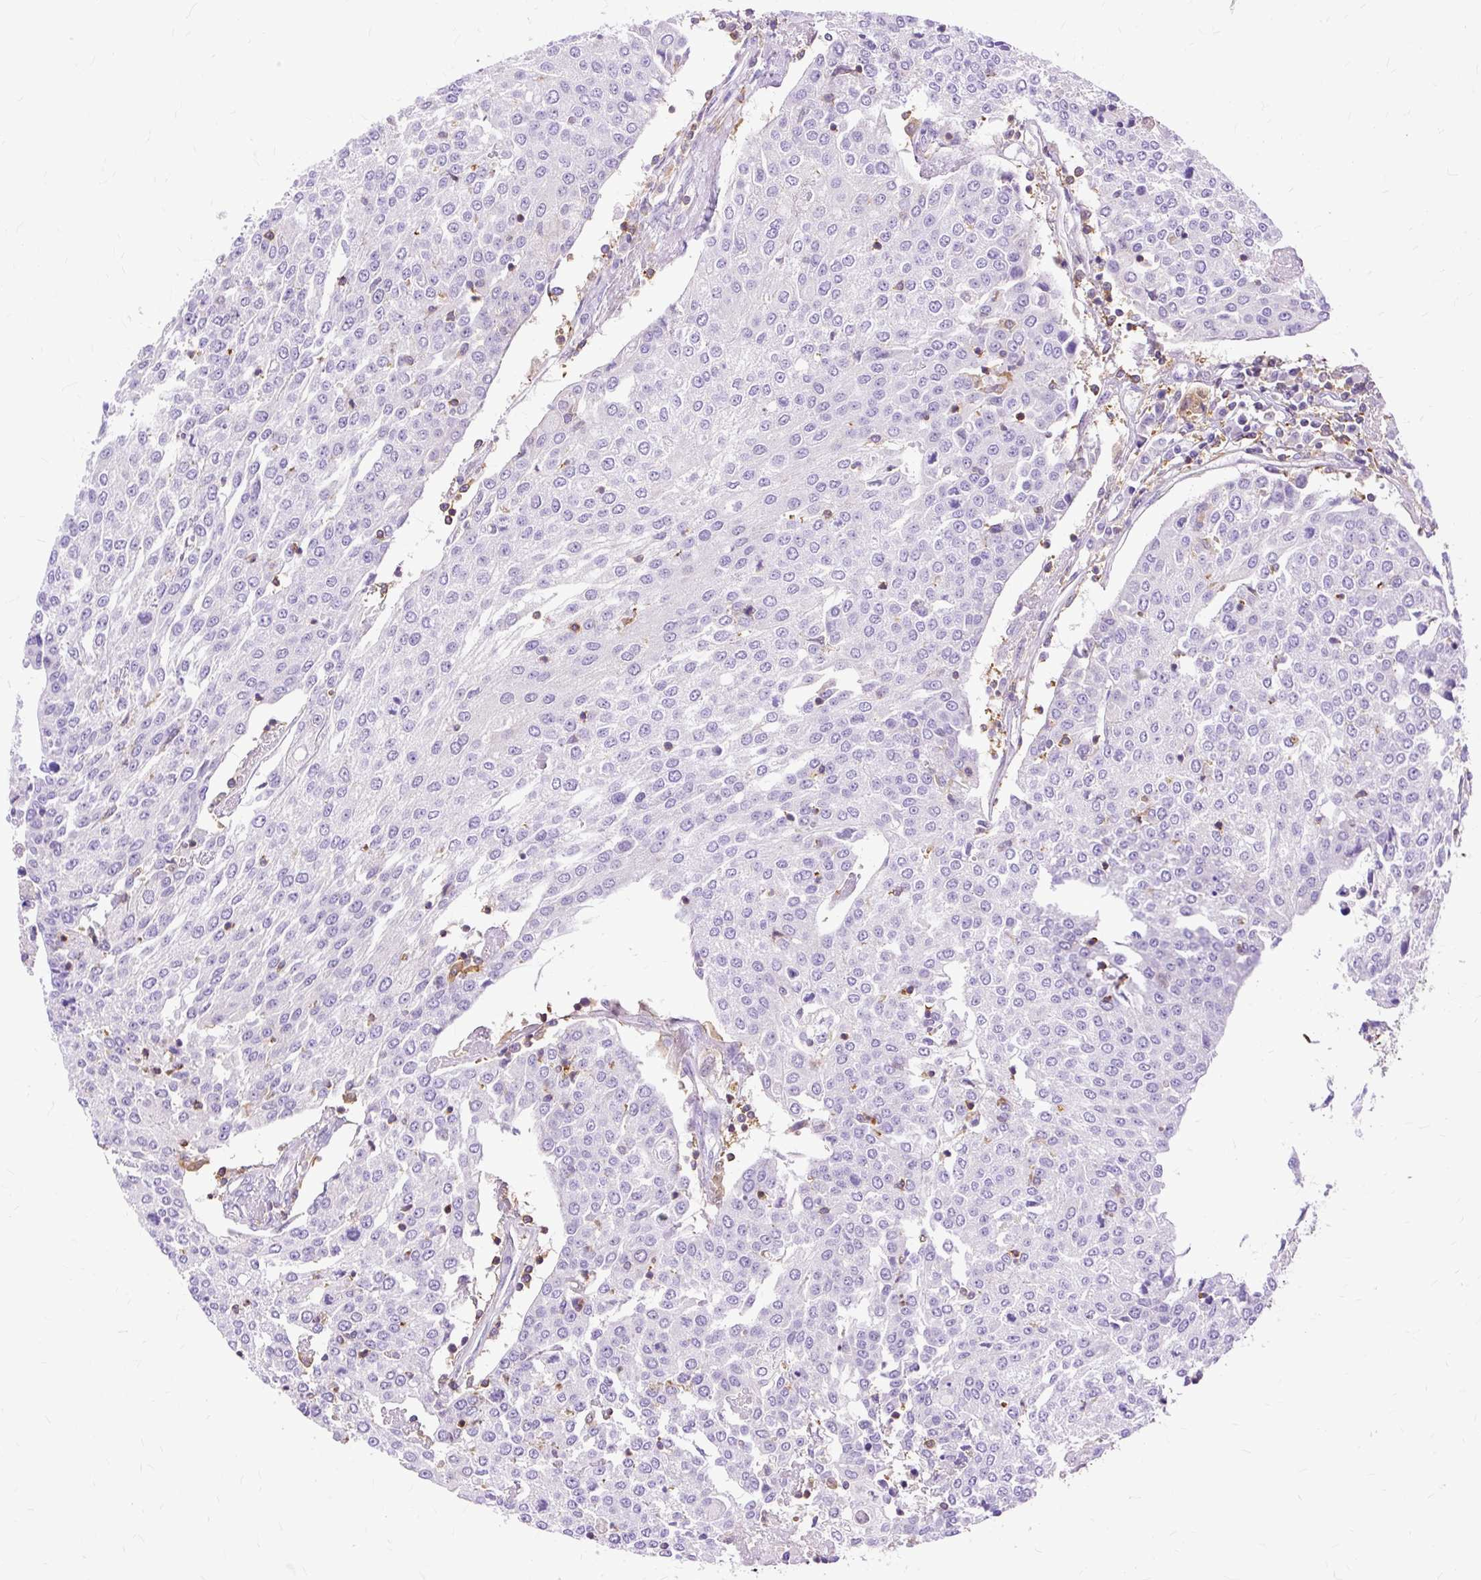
{"staining": {"intensity": "negative", "quantity": "none", "location": "none"}, "tissue": "urothelial cancer", "cell_type": "Tumor cells", "image_type": "cancer", "snomed": [{"axis": "morphology", "description": "Urothelial carcinoma, High grade"}, {"axis": "topography", "description": "Urinary bladder"}], "caption": "This is an immunohistochemistry (IHC) image of urothelial cancer. There is no staining in tumor cells.", "gene": "TWF2", "patient": {"sex": "female", "age": 85}}